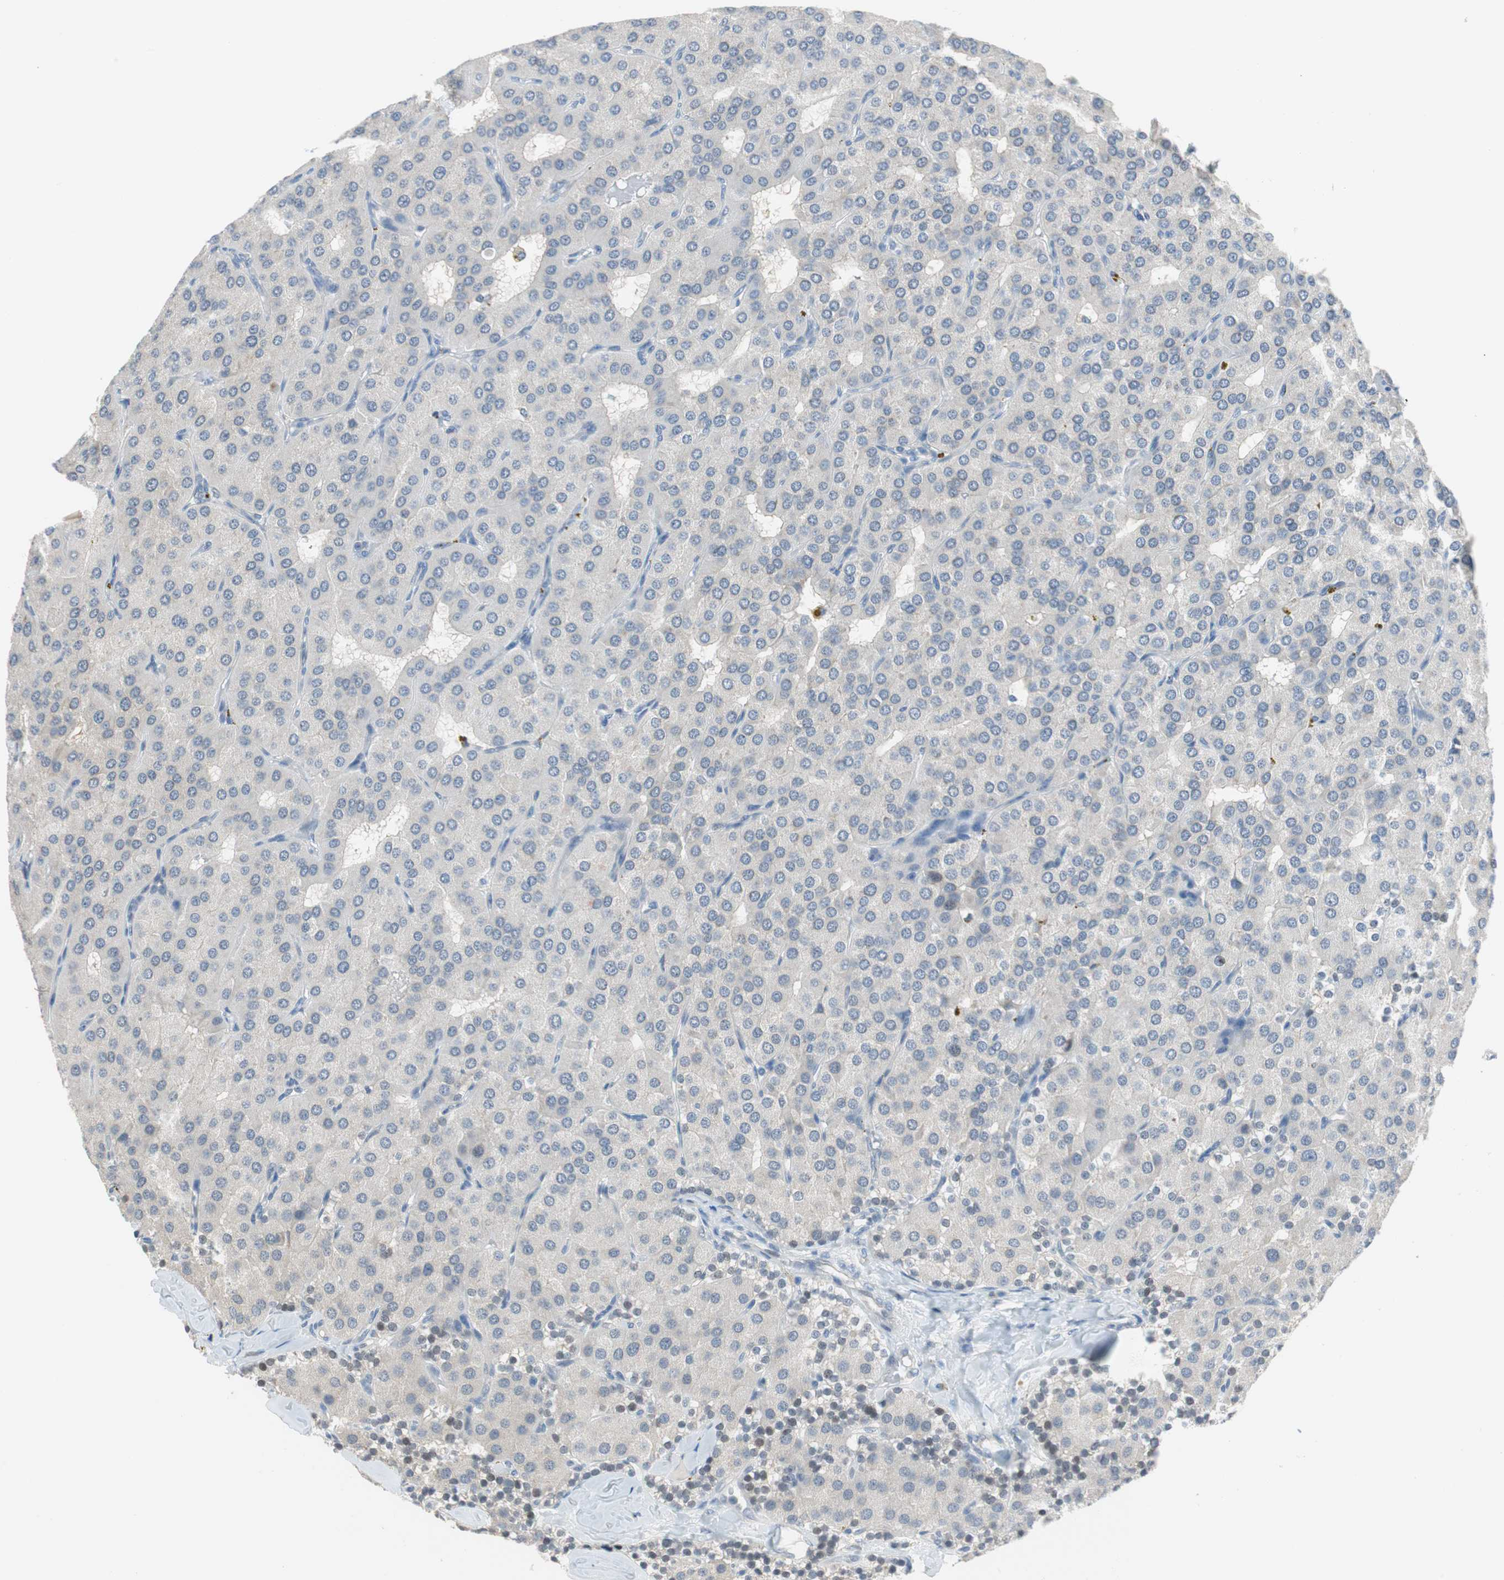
{"staining": {"intensity": "negative", "quantity": "none", "location": "none"}, "tissue": "parathyroid gland", "cell_type": "Glandular cells", "image_type": "normal", "snomed": [{"axis": "morphology", "description": "Normal tissue, NOS"}, {"axis": "morphology", "description": "Adenoma, NOS"}, {"axis": "topography", "description": "Parathyroid gland"}], "caption": "Immunohistochemistry (IHC) micrograph of normal human parathyroid gland stained for a protein (brown), which demonstrates no positivity in glandular cells.", "gene": "GRHL1", "patient": {"sex": "female", "age": 86}}